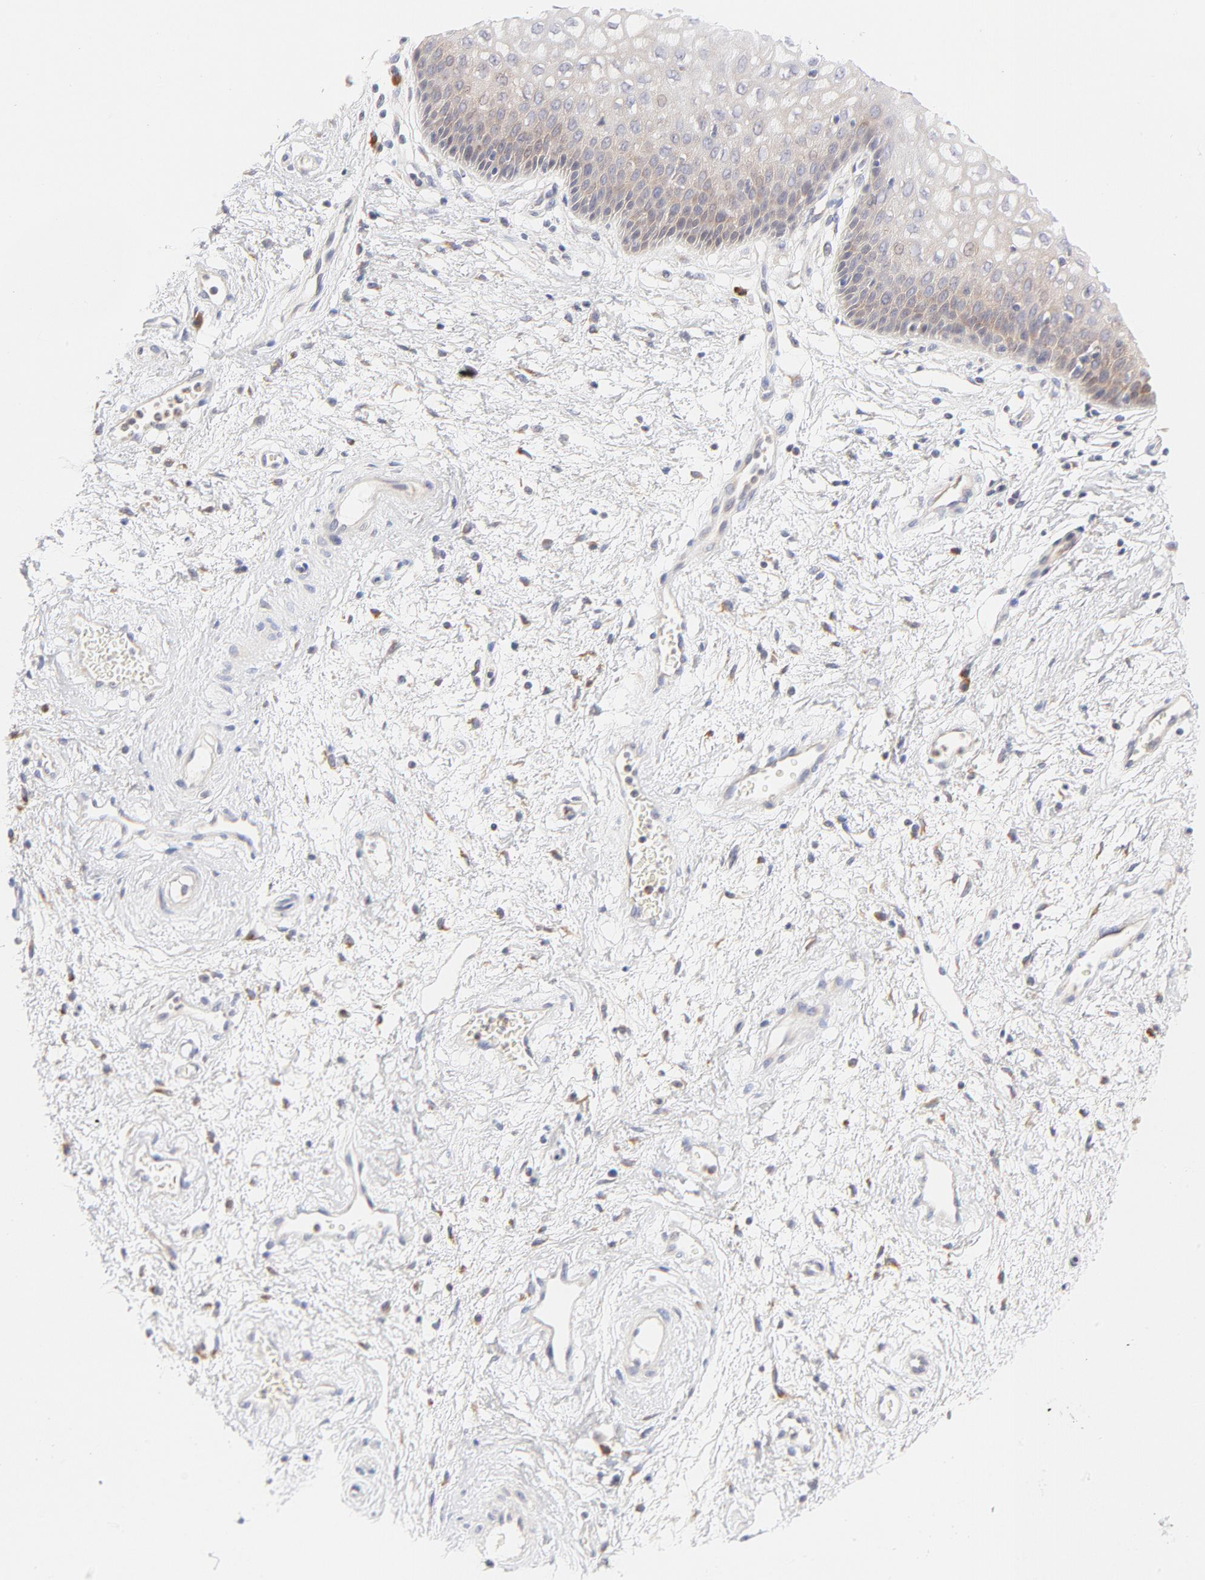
{"staining": {"intensity": "moderate", "quantity": ">75%", "location": "cytoplasmic/membranous"}, "tissue": "vagina", "cell_type": "Squamous epithelial cells", "image_type": "normal", "snomed": [{"axis": "morphology", "description": "Normal tissue, NOS"}, {"axis": "topography", "description": "Vagina"}], "caption": "Normal vagina shows moderate cytoplasmic/membranous positivity in about >75% of squamous epithelial cells, visualized by immunohistochemistry.", "gene": "RPS6KA1", "patient": {"sex": "female", "age": 34}}